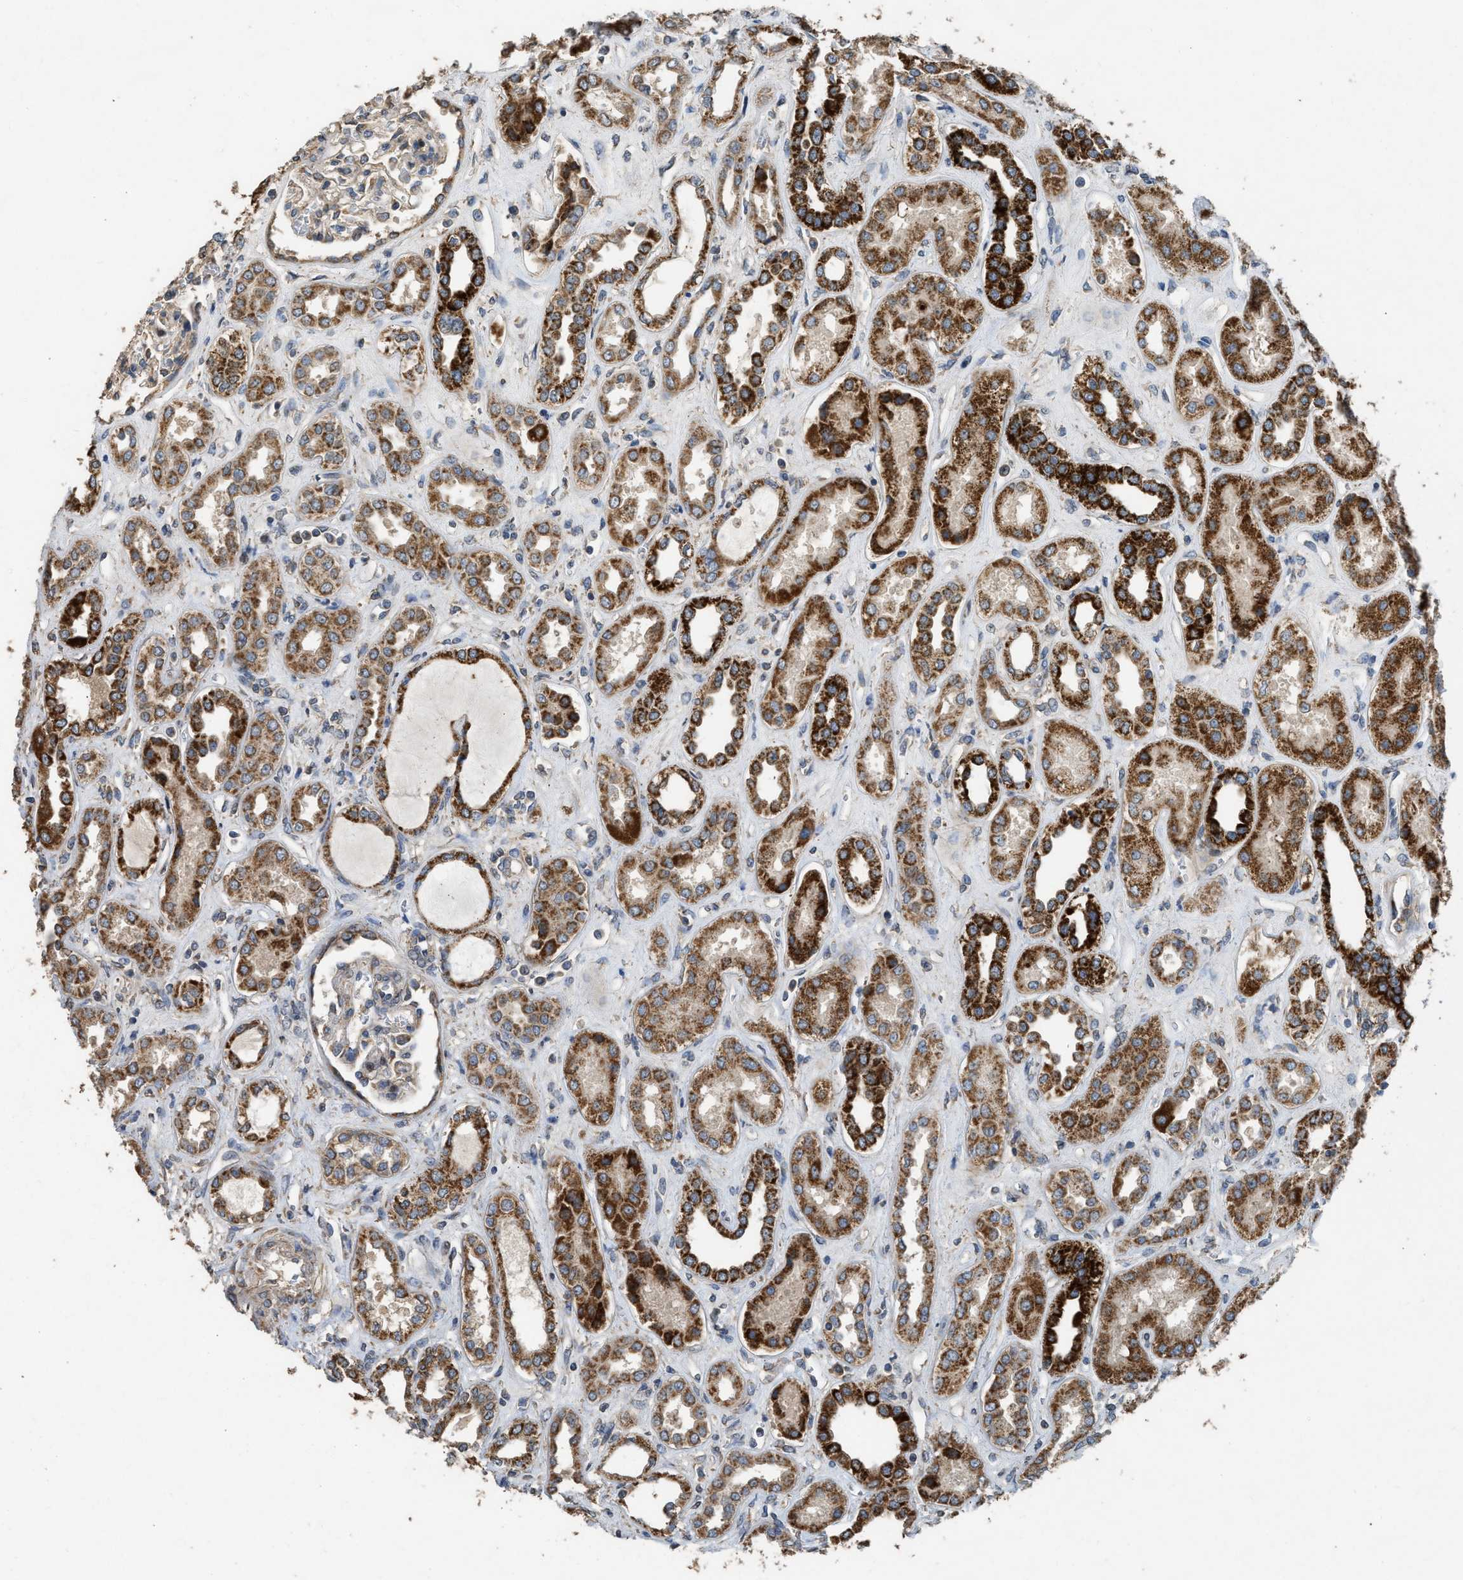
{"staining": {"intensity": "weak", "quantity": "<25%", "location": "cytoplasmic/membranous"}, "tissue": "kidney", "cell_type": "Cells in glomeruli", "image_type": "normal", "snomed": [{"axis": "morphology", "description": "Normal tissue, NOS"}, {"axis": "topography", "description": "Kidney"}], "caption": "Immunohistochemistry (IHC) micrograph of benign kidney: human kidney stained with DAB (3,3'-diaminobenzidine) displays no significant protein staining in cells in glomeruli. Brightfield microscopy of immunohistochemistry (IHC) stained with DAB (3,3'-diaminobenzidine) (brown) and hematoxylin (blue), captured at high magnification.", "gene": "TMEM150A", "patient": {"sex": "male", "age": 59}}